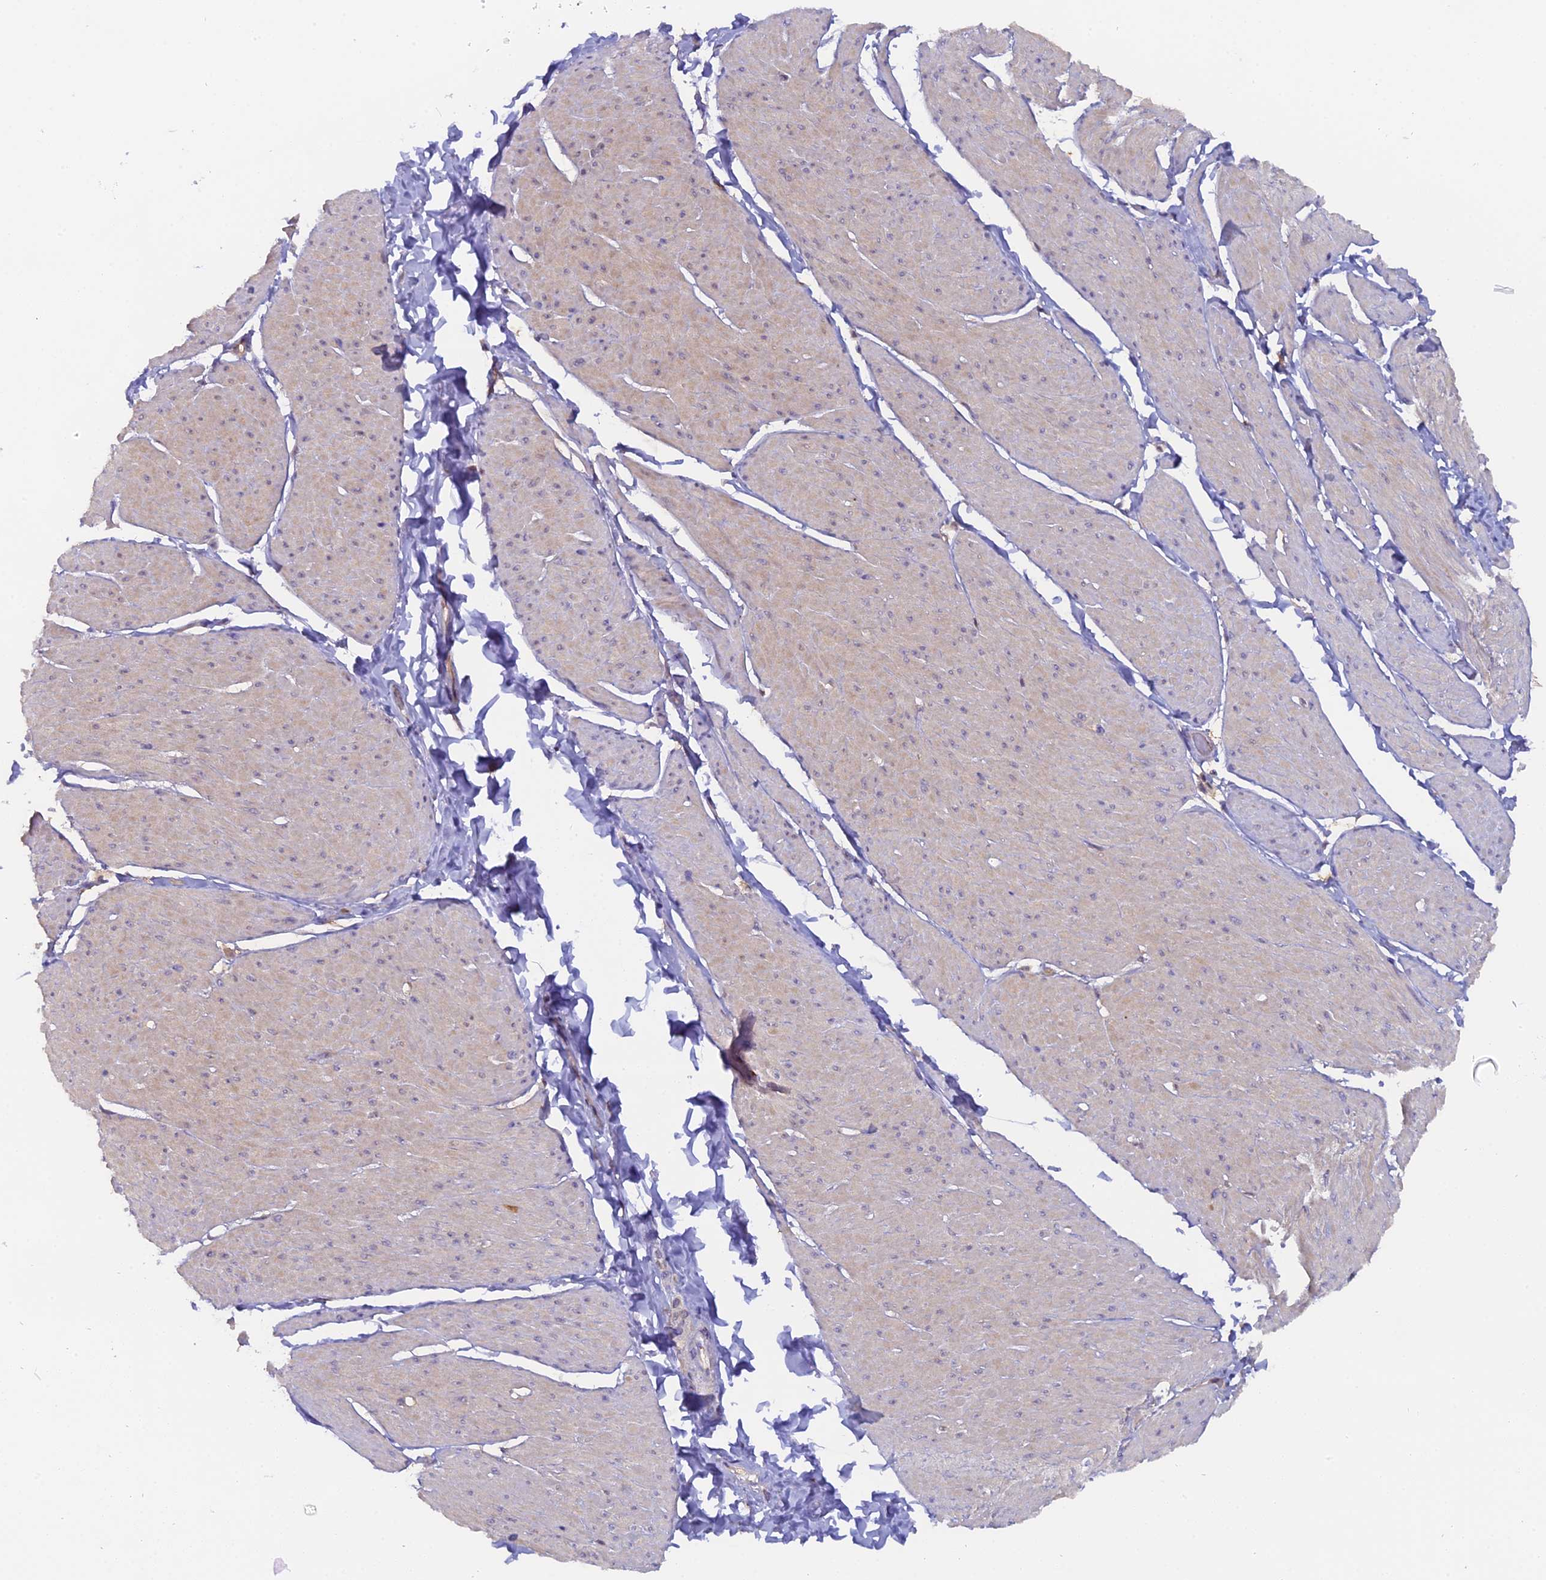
{"staining": {"intensity": "weak", "quantity": "<25%", "location": "cytoplasmic/membranous"}, "tissue": "smooth muscle", "cell_type": "Smooth muscle cells", "image_type": "normal", "snomed": [{"axis": "morphology", "description": "Urothelial carcinoma, High grade"}, {"axis": "topography", "description": "Urinary bladder"}], "caption": "The image reveals no staining of smooth muscle cells in benign smooth muscle. (DAB IHC with hematoxylin counter stain).", "gene": "FAM118B", "patient": {"sex": "male", "age": 46}}